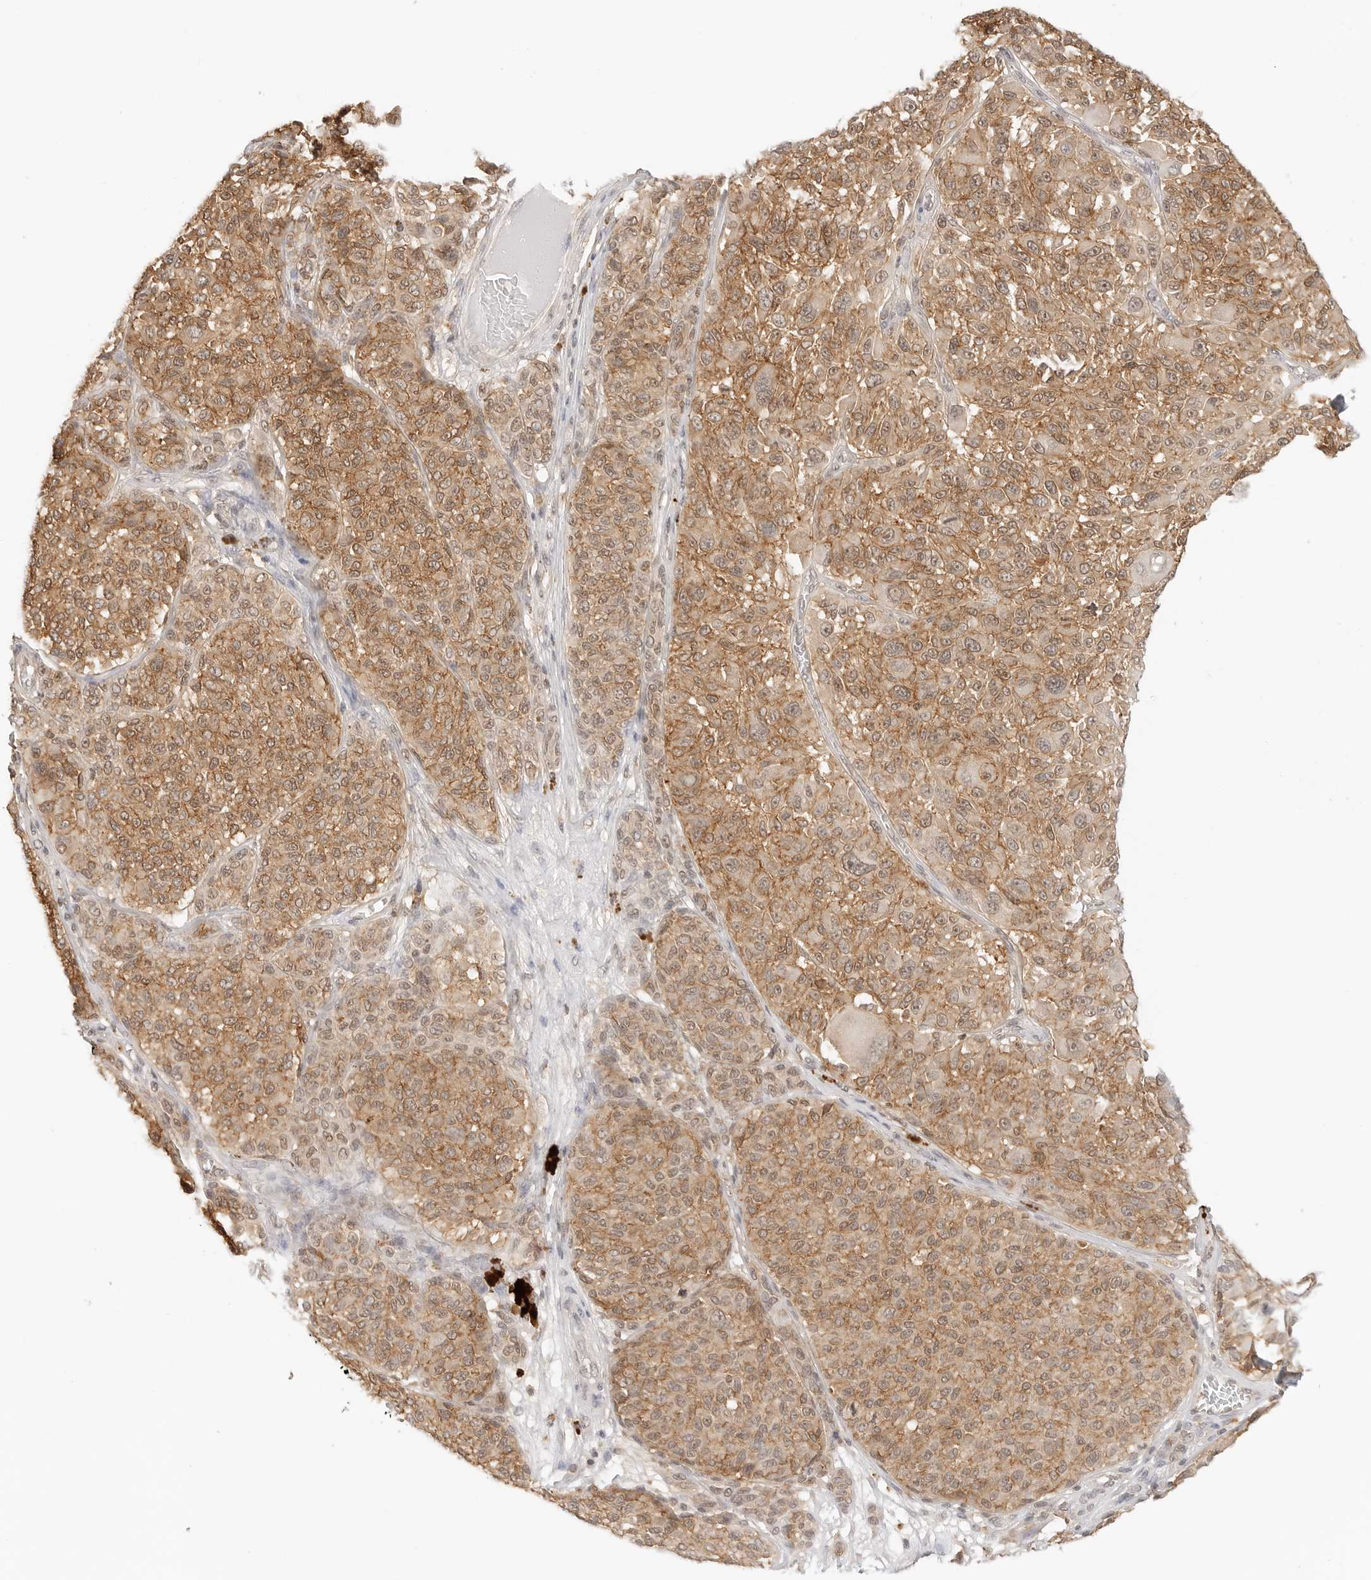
{"staining": {"intensity": "moderate", "quantity": ">75%", "location": "cytoplasmic/membranous"}, "tissue": "melanoma", "cell_type": "Tumor cells", "image_type": "cancer", "snomed": [{"axis": "morphology", "description": "Malignant melanoma, NOS"}, {"axis": "topography", "description": "Skin"}], "caption": "IHC photomicrograph of human melanoma stained for a protein (brown), which exhibits medium levels of moderate cytoplasmic/membranous positivity in about >75% of tumor cells.", "gene": "EPHA1", "patient": {"sex": "male", "age": 83}}